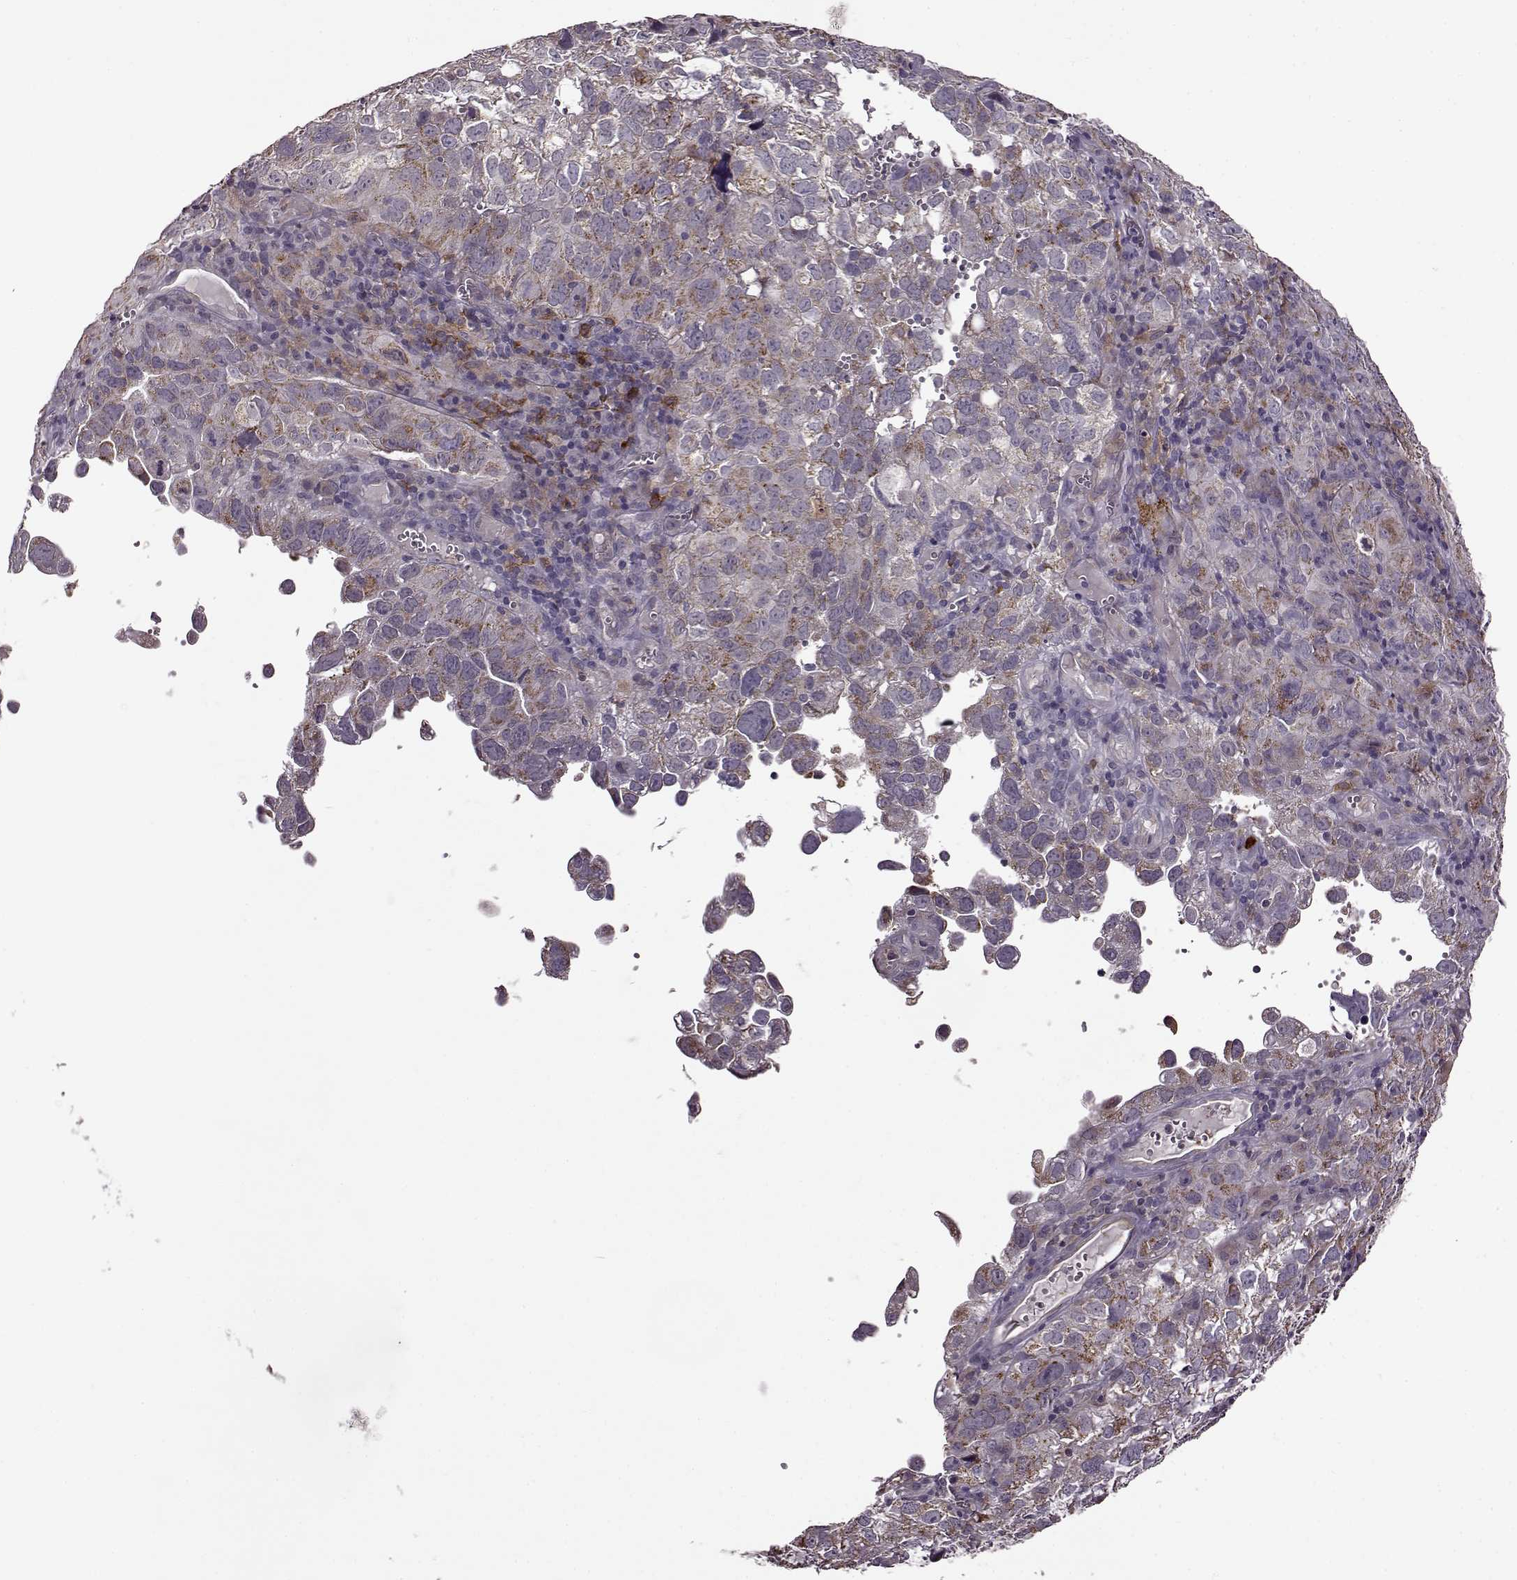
{"staining": {"intensity": "moderate", "quantity": ">75%", "location": "cytoplasmic/membranous"}, "tissue": "cervical cancer", "cell_type": "Tumor cells", "image_type": "cancer", "snomed": [{"axis": "morphology", "description": "Squamous cell carcinoma, NOS"}, {"axis": "topography", "description": "Cervix"}], "caption": "Immunohistochemical staining of human cervical cancer (squamous cell carcinoma) reveals medium levels of moderate cytoplasmic/membranous expression in about >75% of tumor cells.", "gene": "MTSS1", "patient": {"sex": "female", "age": 55}}